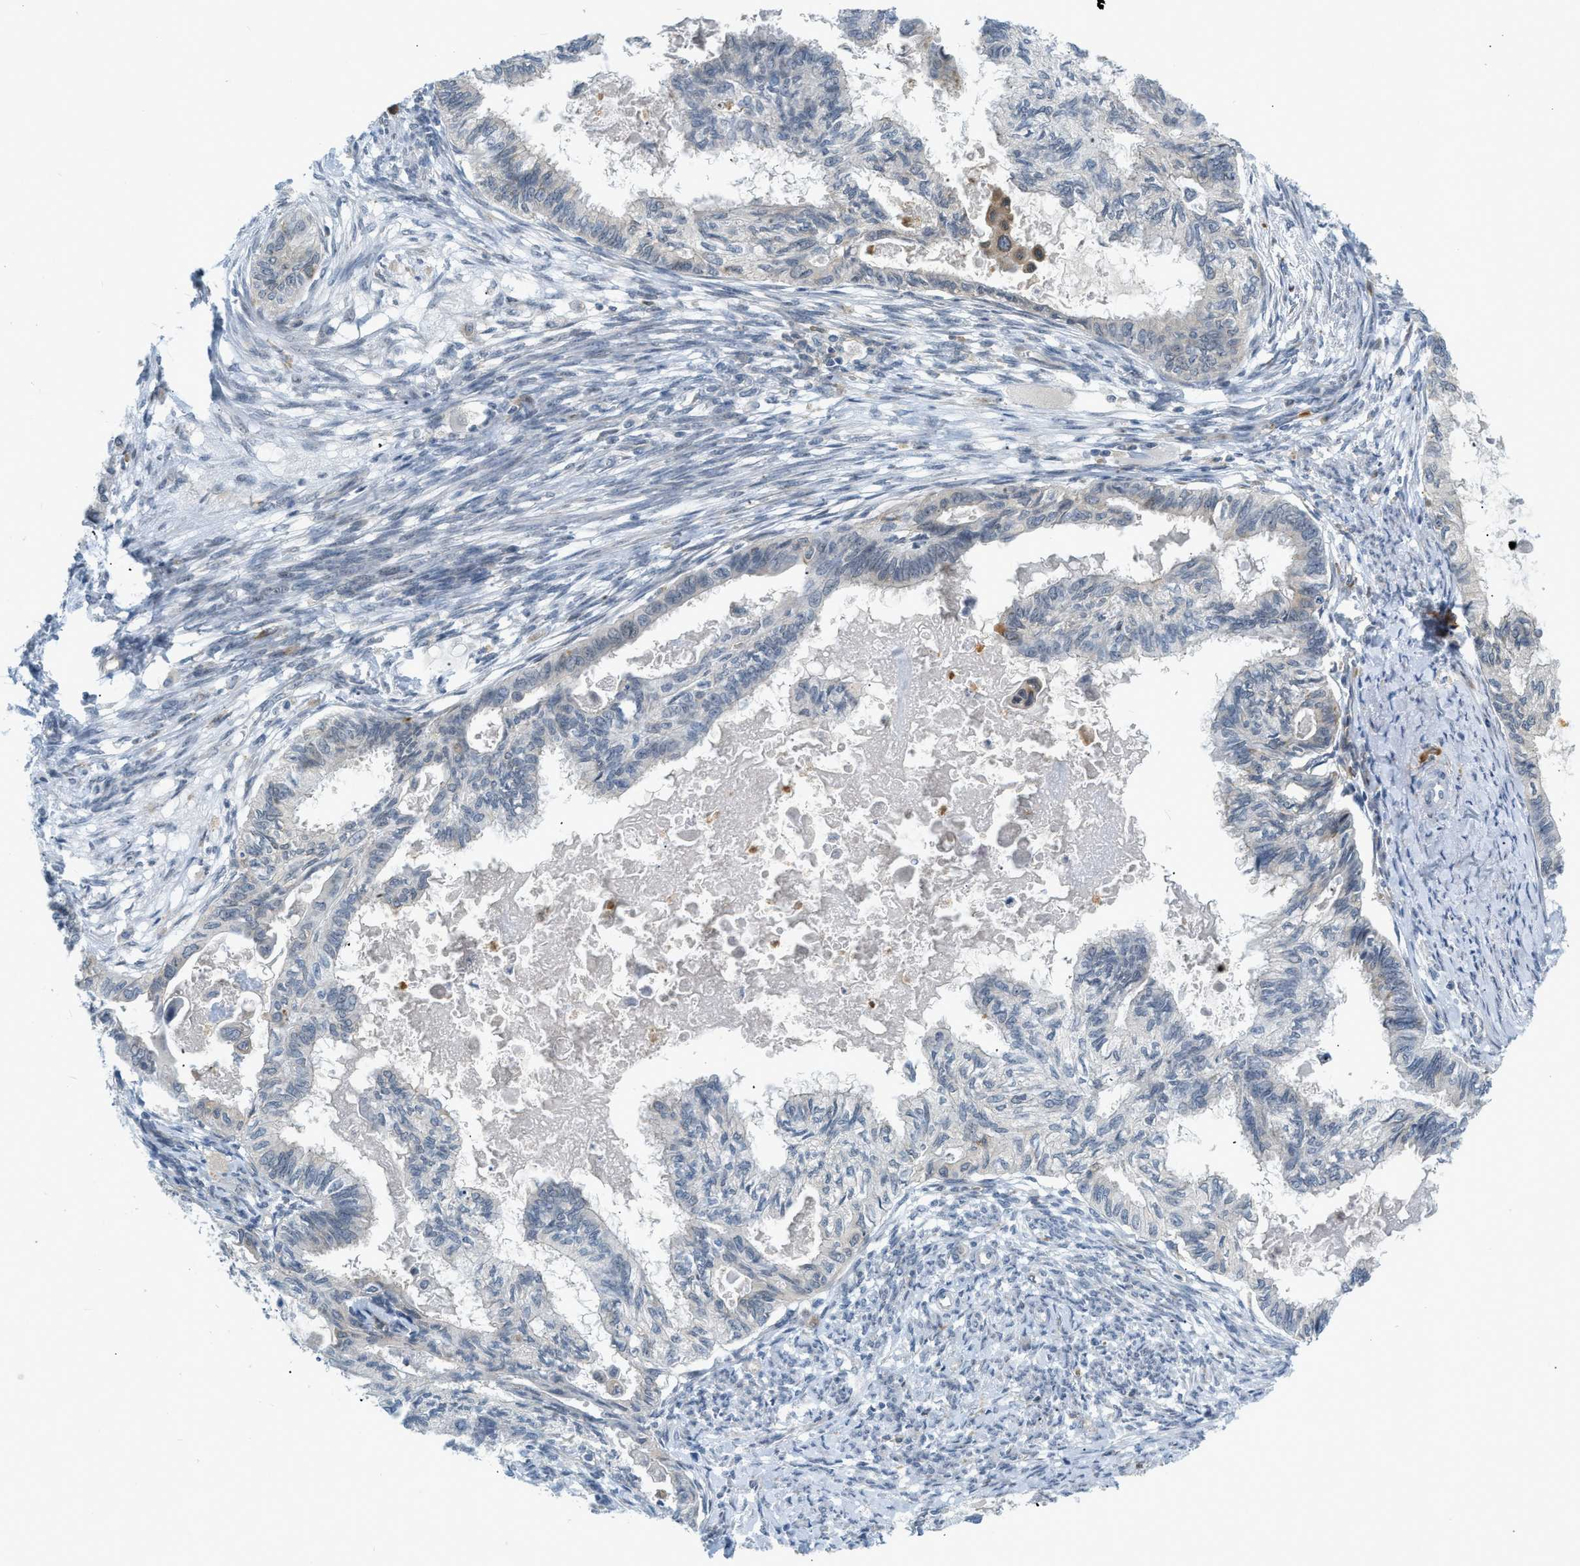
{"staining": {"intensity": "negative", "quantity": "none", "location": "none"}, "tissue": "cervical cancer", "cell_type": "Tumor cells", "image_type": "cancer", "snomed": [{"axis": "morphology", "description": "Normal tissue, NOS"}, {"axis": "morphology", "description": "Adenocarcinoma, NOS"}, {"axis": "topography", "description": "Cervix"}, {"axis": "topography", "description": "Endometrium"}], "caption": "A histopathology image of human adenocarcinoma (cervical) is negative for staining in tumor cells.", "gene": "ZNF408", "patient": {"sex": "female", "age": 86}}